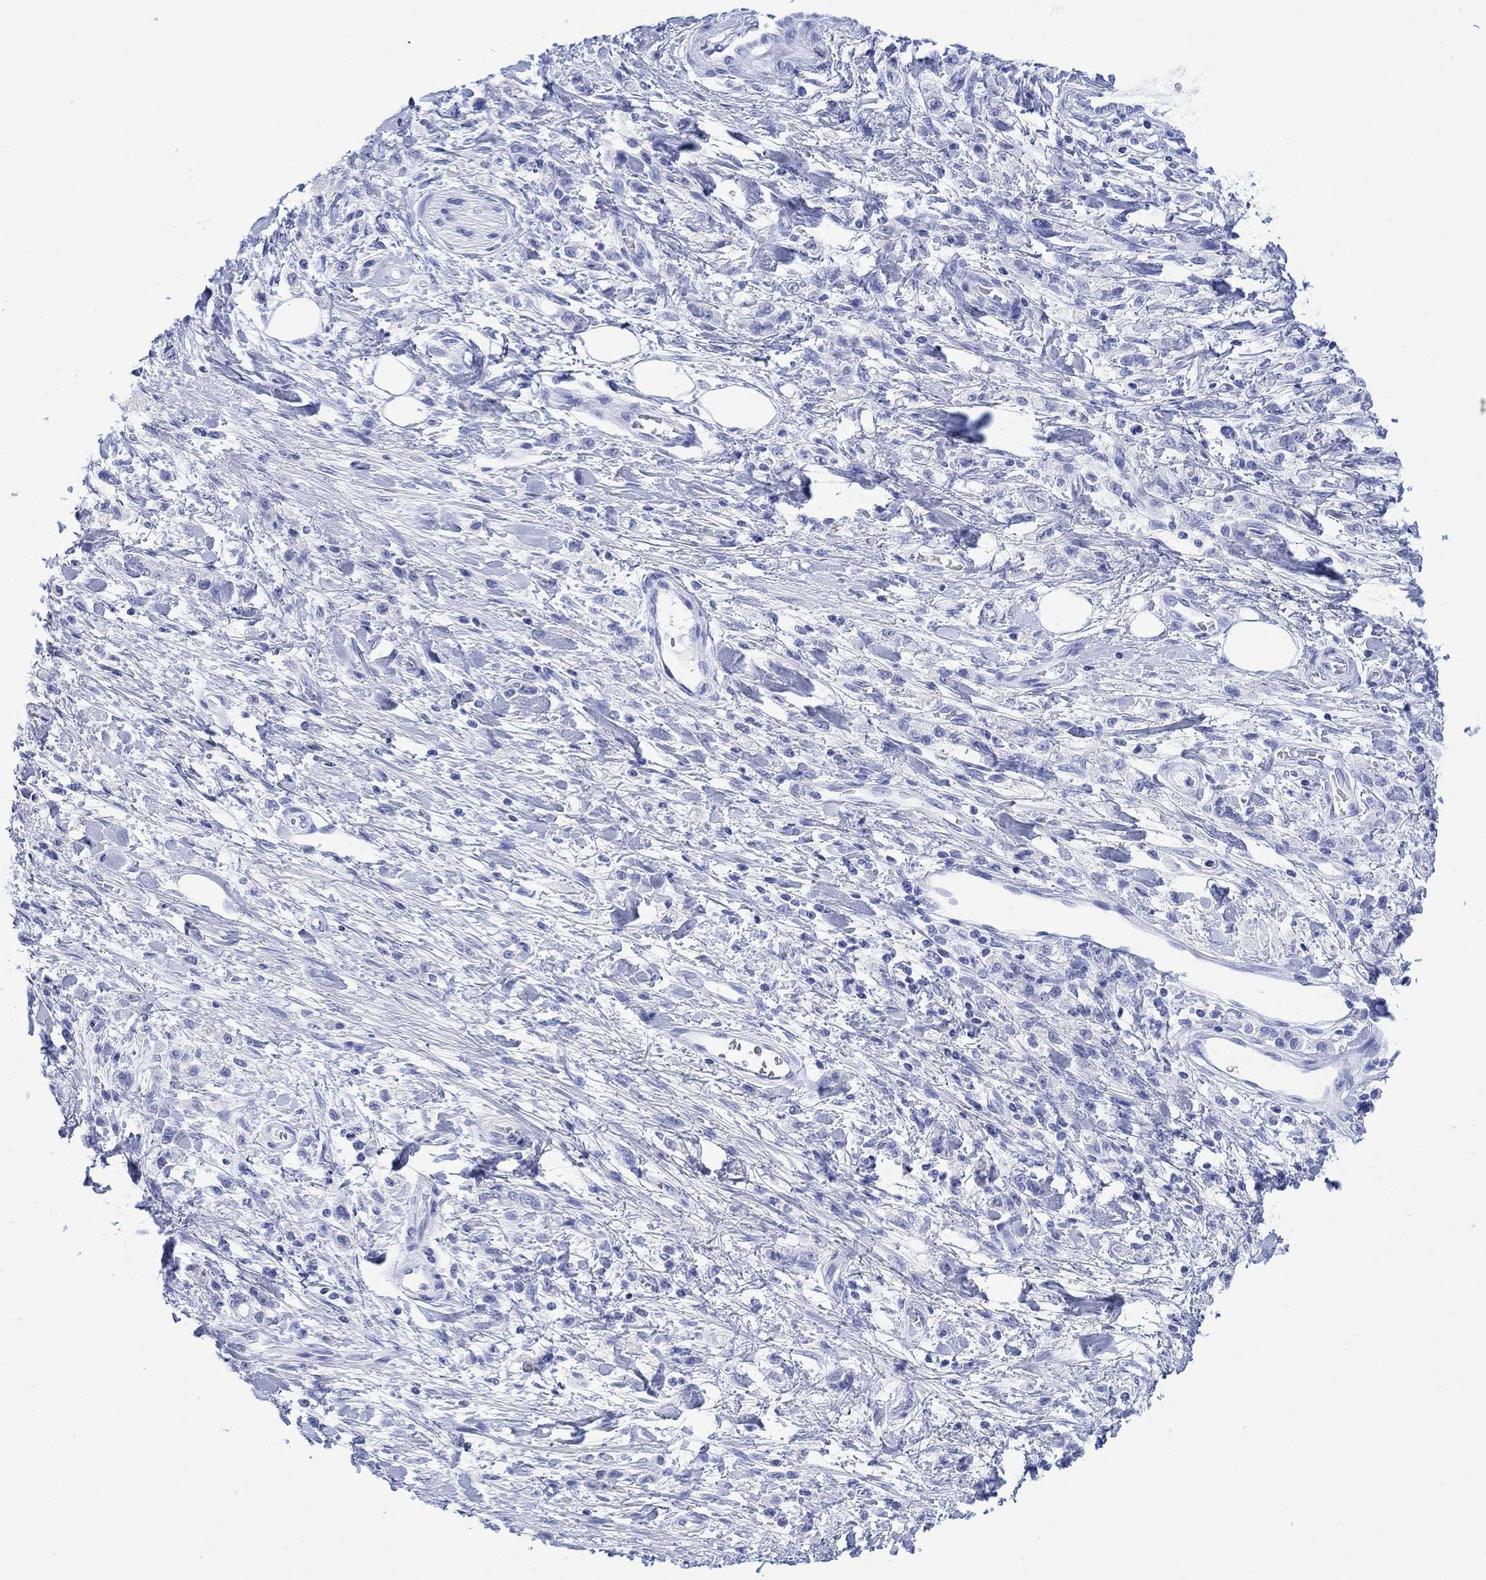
{"staining": {"intensity": "negative", "quantity": "none", "location": "none"}, "tissue": "stomach cancer", "cell_type": "Tumor cells", "image_type": "cancer", "snomed": [{"axis": "morphology", "description": "Adenocarcinoma, NOS"}, {"axis": "topography", "description": "Stomach"}], "caption": "A photomicrograph of human stomach cancer is negative for staining in tumor cells.", "gene": "CELF4", "patient": {"sex": "male", "age": 77}}